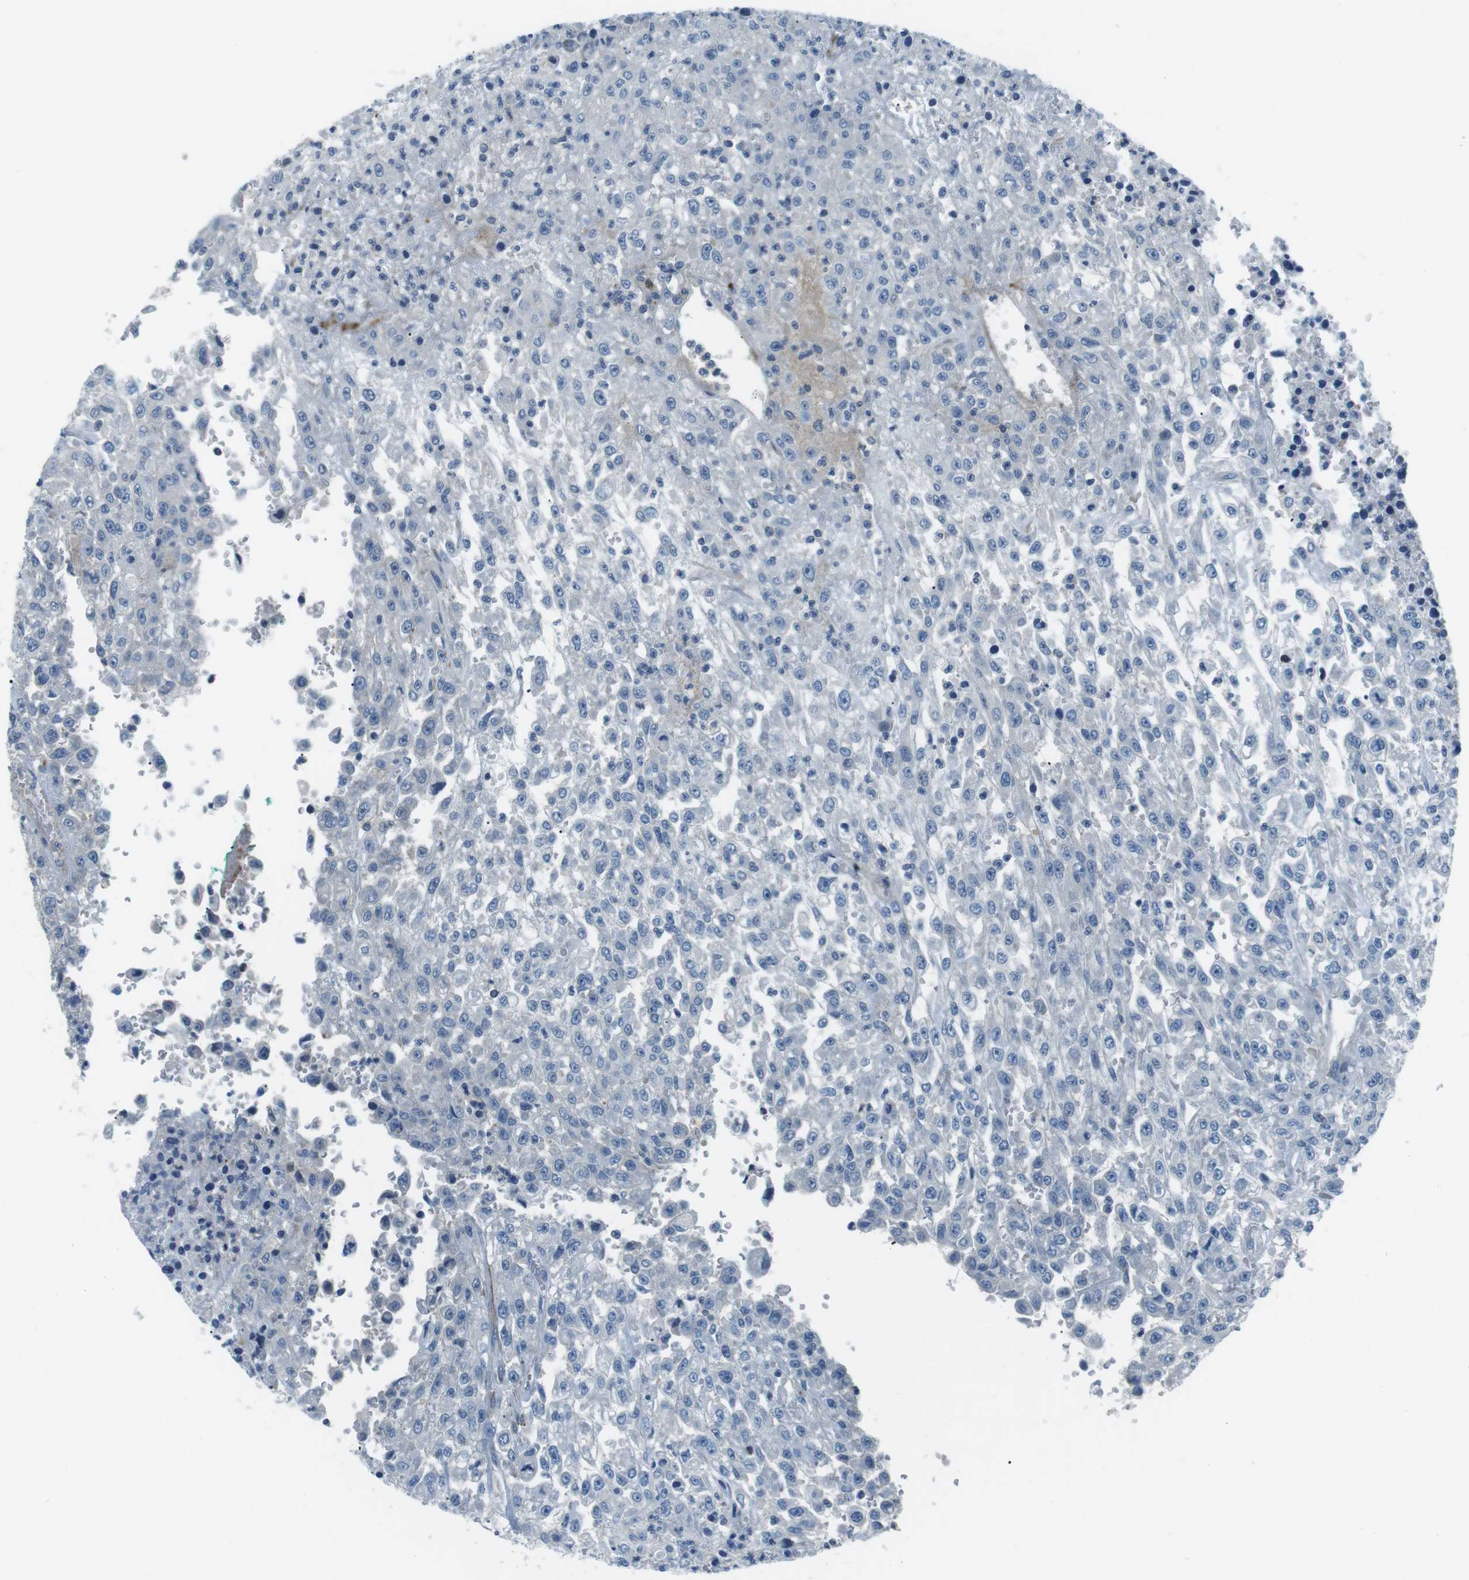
{"staining": {"intensity": "negative", "quantity": "none", "location": "none"}, "tissue": "urothelial cancer", "cell_type": "Tumor cells", "image_type": "cancer", "snomed": [{"axis": "morphology", "description": "Urothelial carcinoma, High grade"}, {"axis": "topography", "description": "Urinary bladder"}], "caption": "Immunohistochemical staining of high-grade urothelial carcinoma exhibits no significant expression in tumor cells. (IHC, brightfield microscopy, high magnification).", "gene": "ARVCF", "patient": {"sex": "male", "age": 46}}